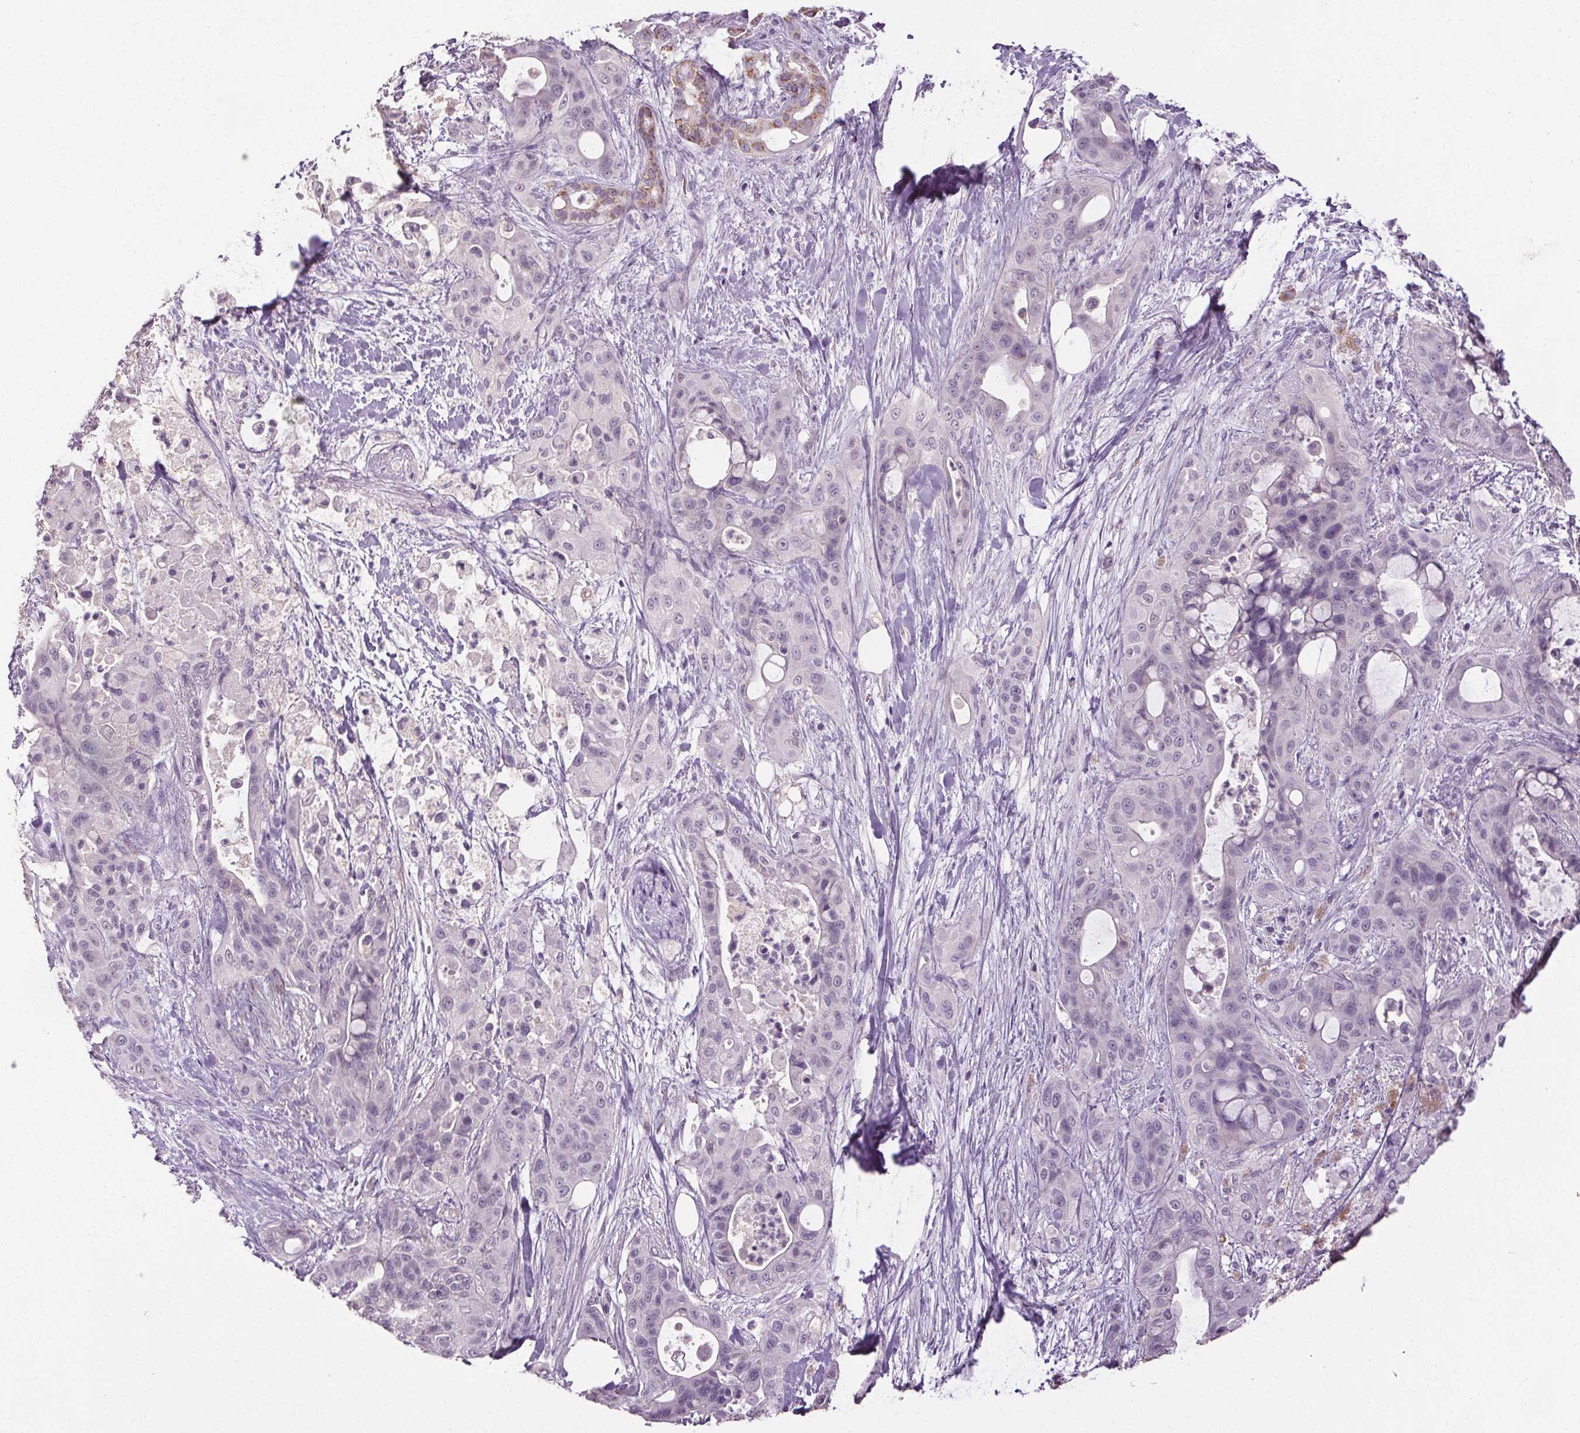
{"staining": {"intensity": "negative", "quantity": "none", "location": "none"}, "tissue": "pancreatic cancer", "cell_type": "Tumor cells", "image_type": "cancer", "snomed": [{"axis": "morphology", "description": "Adenocarcinoma, NOS"}, {"axis": "topography", "description": "Pancreas"}], "caption": "Tumor cells show no significant protein expression in pancreatic adenocarcinoma. (Stains: DAB (3,3'-diaminobenzidine) immunohistochemistry (IHC) with hematoxylin counter stain, Microscopy: brightfield microscopy at high magnification).", "gene": "GPIHBP1", "patient": {"sex": "male", "age": 71}}